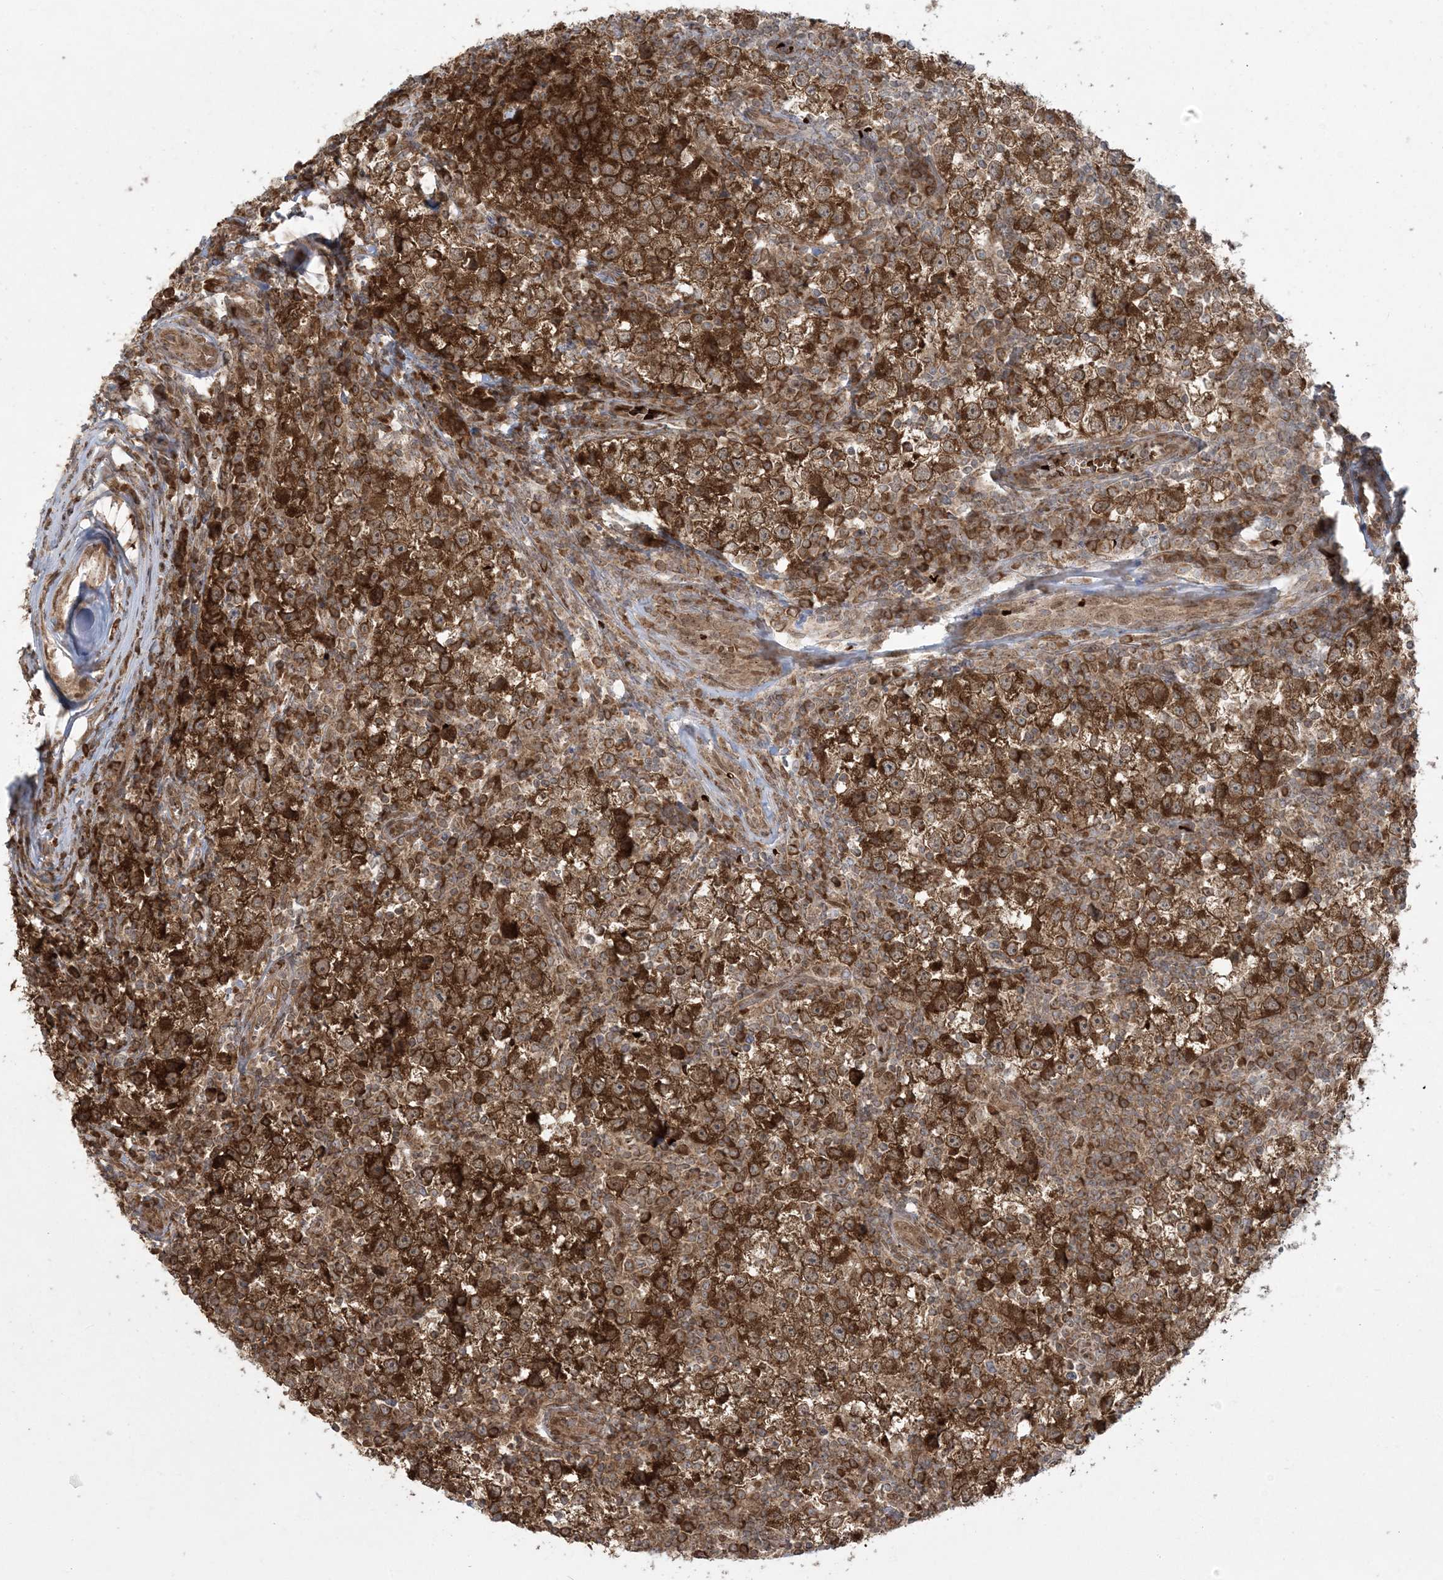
{"staining": {"intensity": "strong", "quantity": ">75%", "location": "cytoplasmic/membranous"}, "tissue": "testis cancer", "cell_type": "Tumor cells", "image_type": "cancer", "snomed": [{"axis": "morphology", "description": "Seminoma, NOS"}, {"axis": "topography", "description": "Testis"}], "caption": "There is high levels of strong cytoplasmic/membranous positivity in tumor cells of seminoma (testis), as demonstrated by immunohistochemical staining (brown color).", "gene": "ABCF3", "patient": {"sex": "male", "age": 65}}